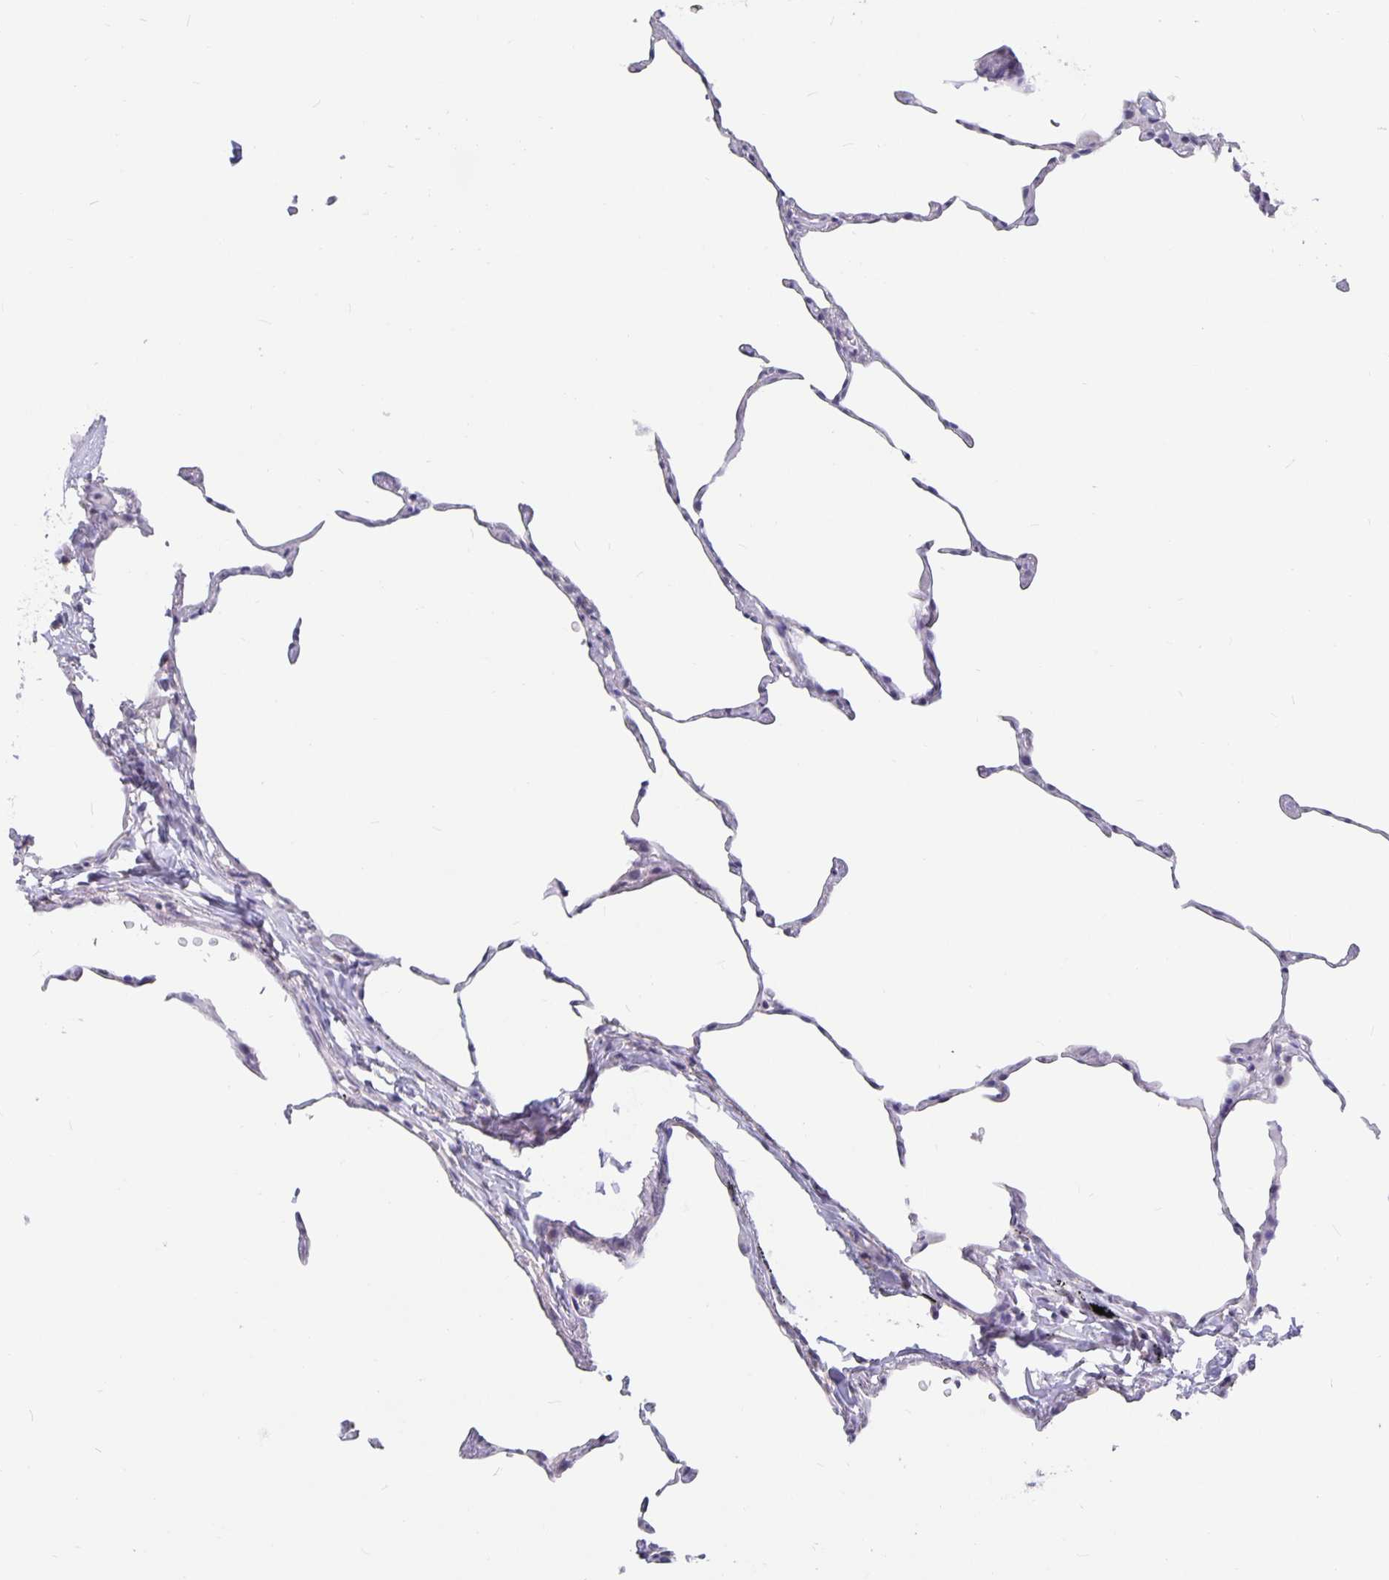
{"staining": {"intensity": "negative", "quantity": "none", "location": "none"}, "tissue": "lung", "cell_type": "Alveolar cells", "image_type": "normal", "snomed": [{"axis": "morphology", "description": "Normal tissue, NOS"}, {"axis": "topography", "description": "Lung"}], "caption": "A high-resolution micrograph shows immunohistochemistry staining of benign lung, which reveals no significant staining in alveolar cells.", "gene": "OLIG2", "patient": {"sex": "female", "age": 57}}